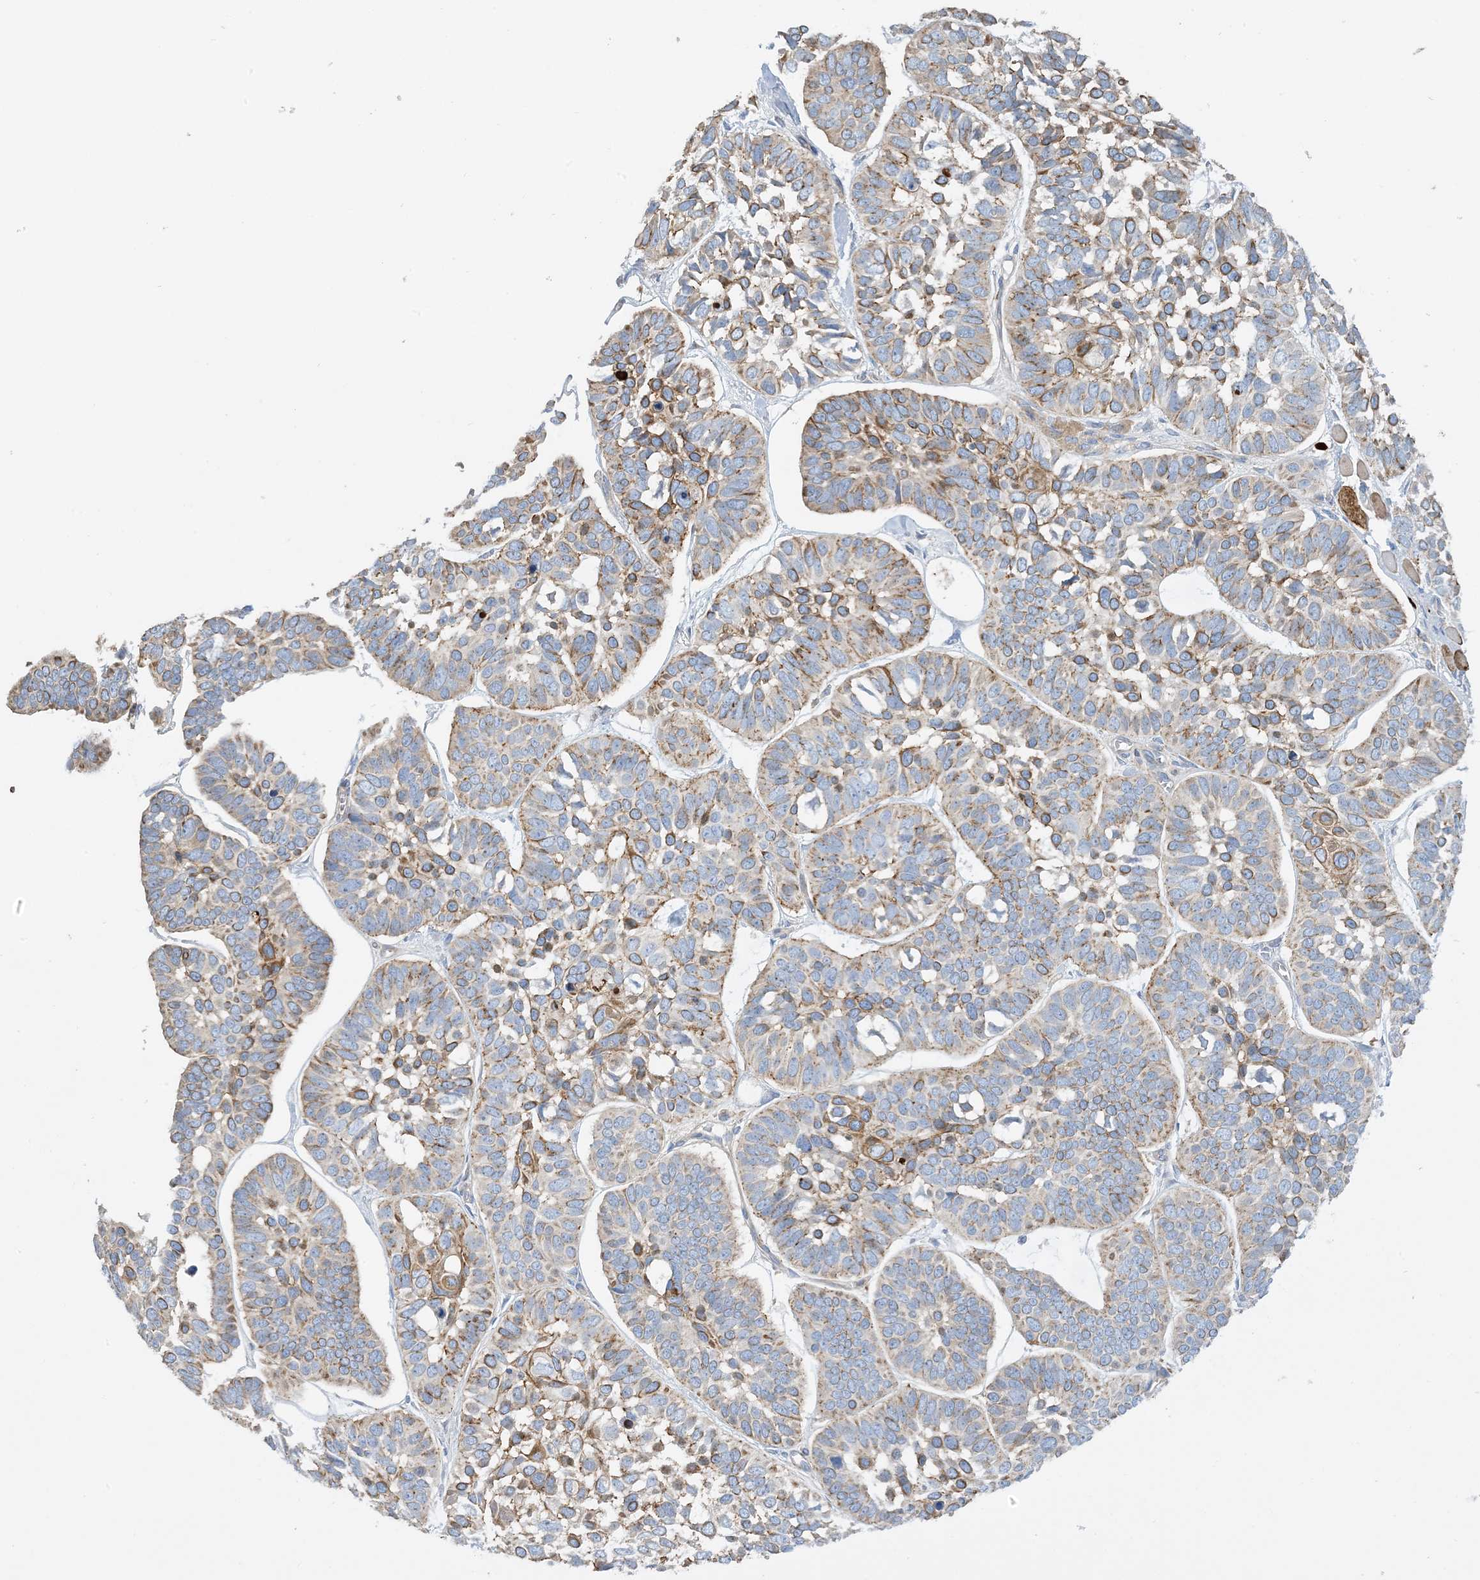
{"staining": {"intensity": "moderate", "quantity": "25%-75%", "location": "cytoplasmic/membranous"}, "tissue": "skin cancer", "cell_type": "Tumor cells", "image_type": "cancer", "snomed": [{"axis": "morphology", "description": "Basal cell carcinoma"}, {"axis": "topography", "description": "Skin"}], "caption": "High-power microscopy captured an immunohistochemistry (IHC) micrograph of skin cancer (basal cell carcinoma), revealing moderate cytoplasmic/membranous staining in about 25%-75% of tumor cells.", "gene": "CALHM5", "patient": {"sex": "male", "age": 62}}